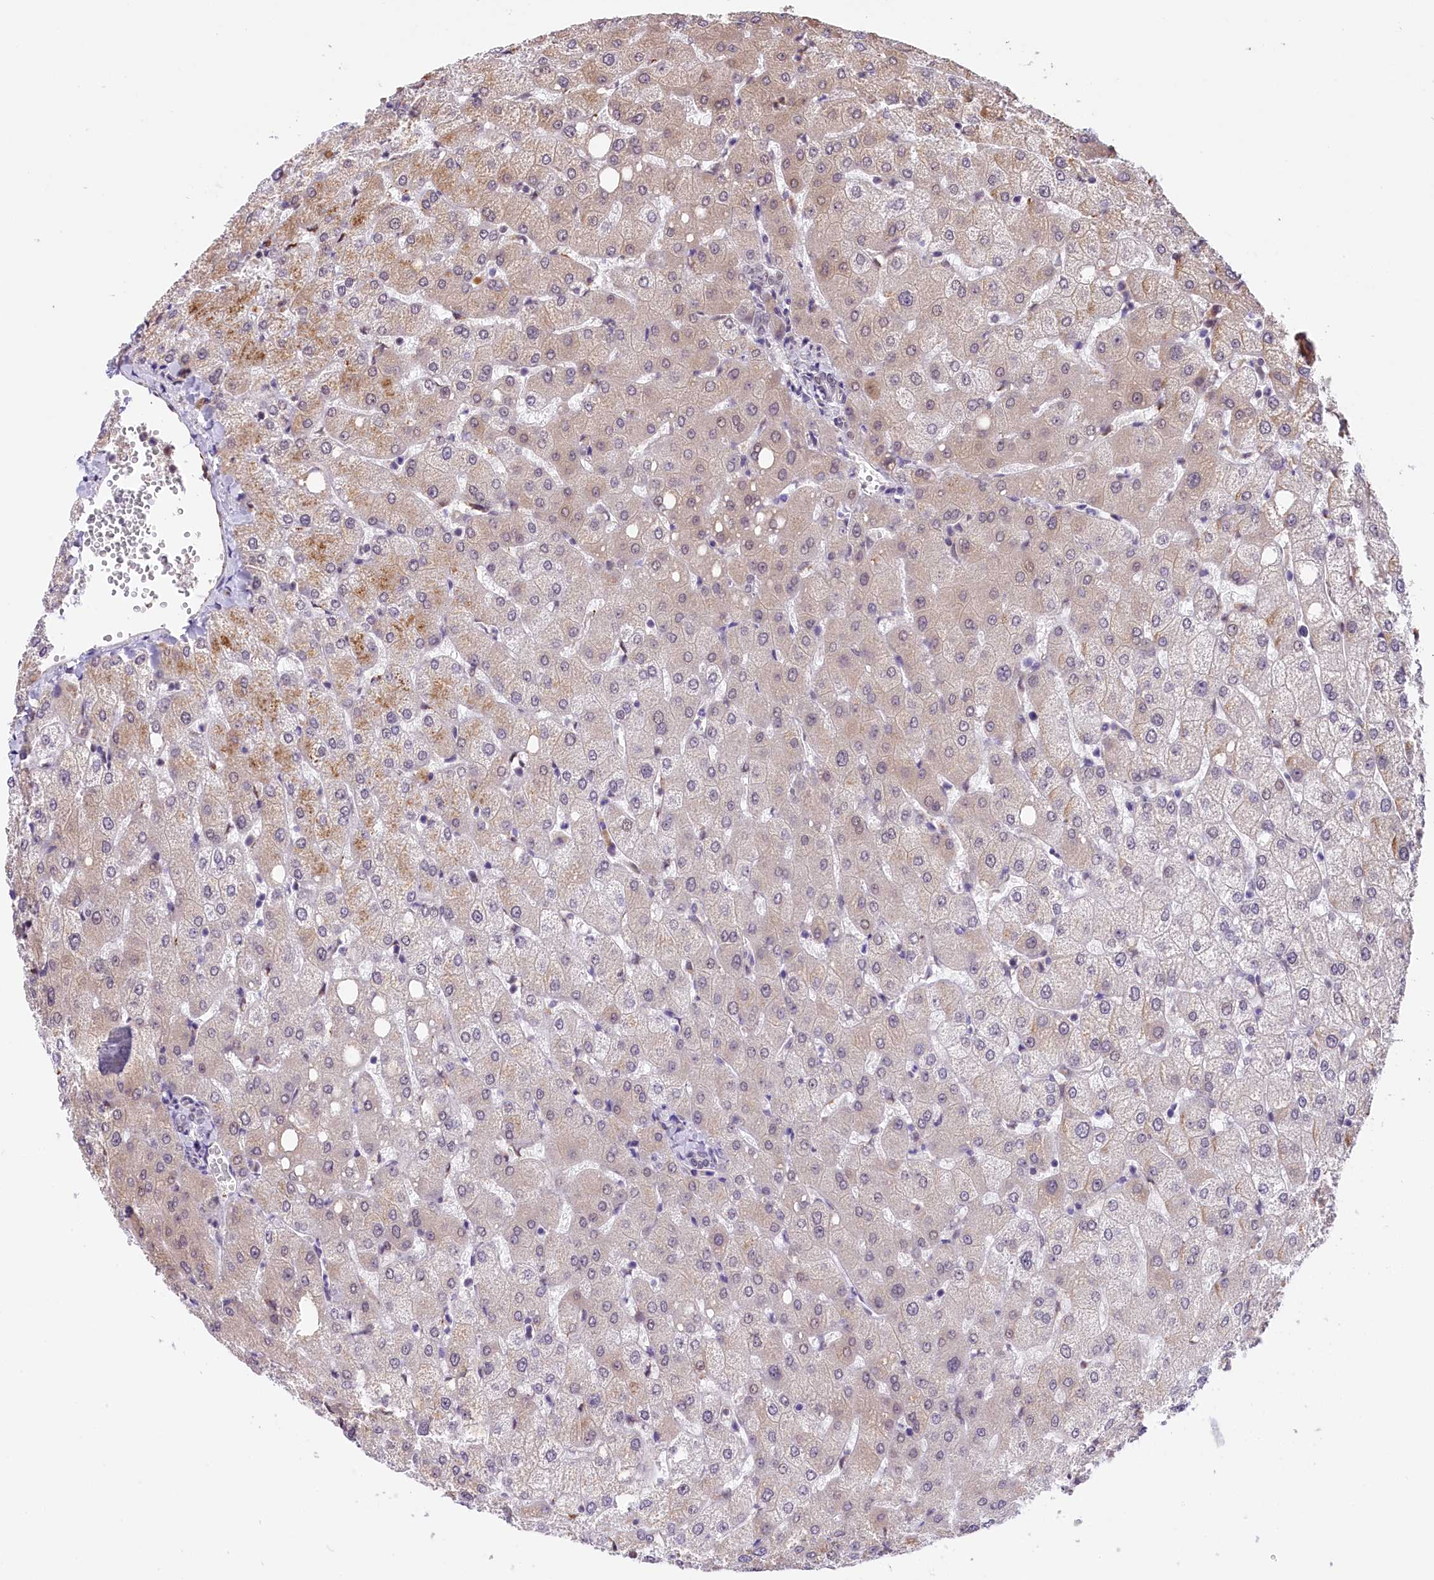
{"staining": {"intensity": "negative", "quantity": "none", "location": "none"}, "tissue": "liver", "cell_type": "Cholangiocytes", "image_type": "normal", "snomed": [{"axis": "morphology", "description": "Normal tissue, NOS"}, {"axis": "topography", "description": "Liver"}], "caption": "Photomicrograph shows no significant protein staining in cholangiocytes of benign liver. (DAB immunohistochemistry (IHC) with hematoxylin counter stain).", "gene": "MRPL54", "patient": {"sex": "female", "age": 54}}